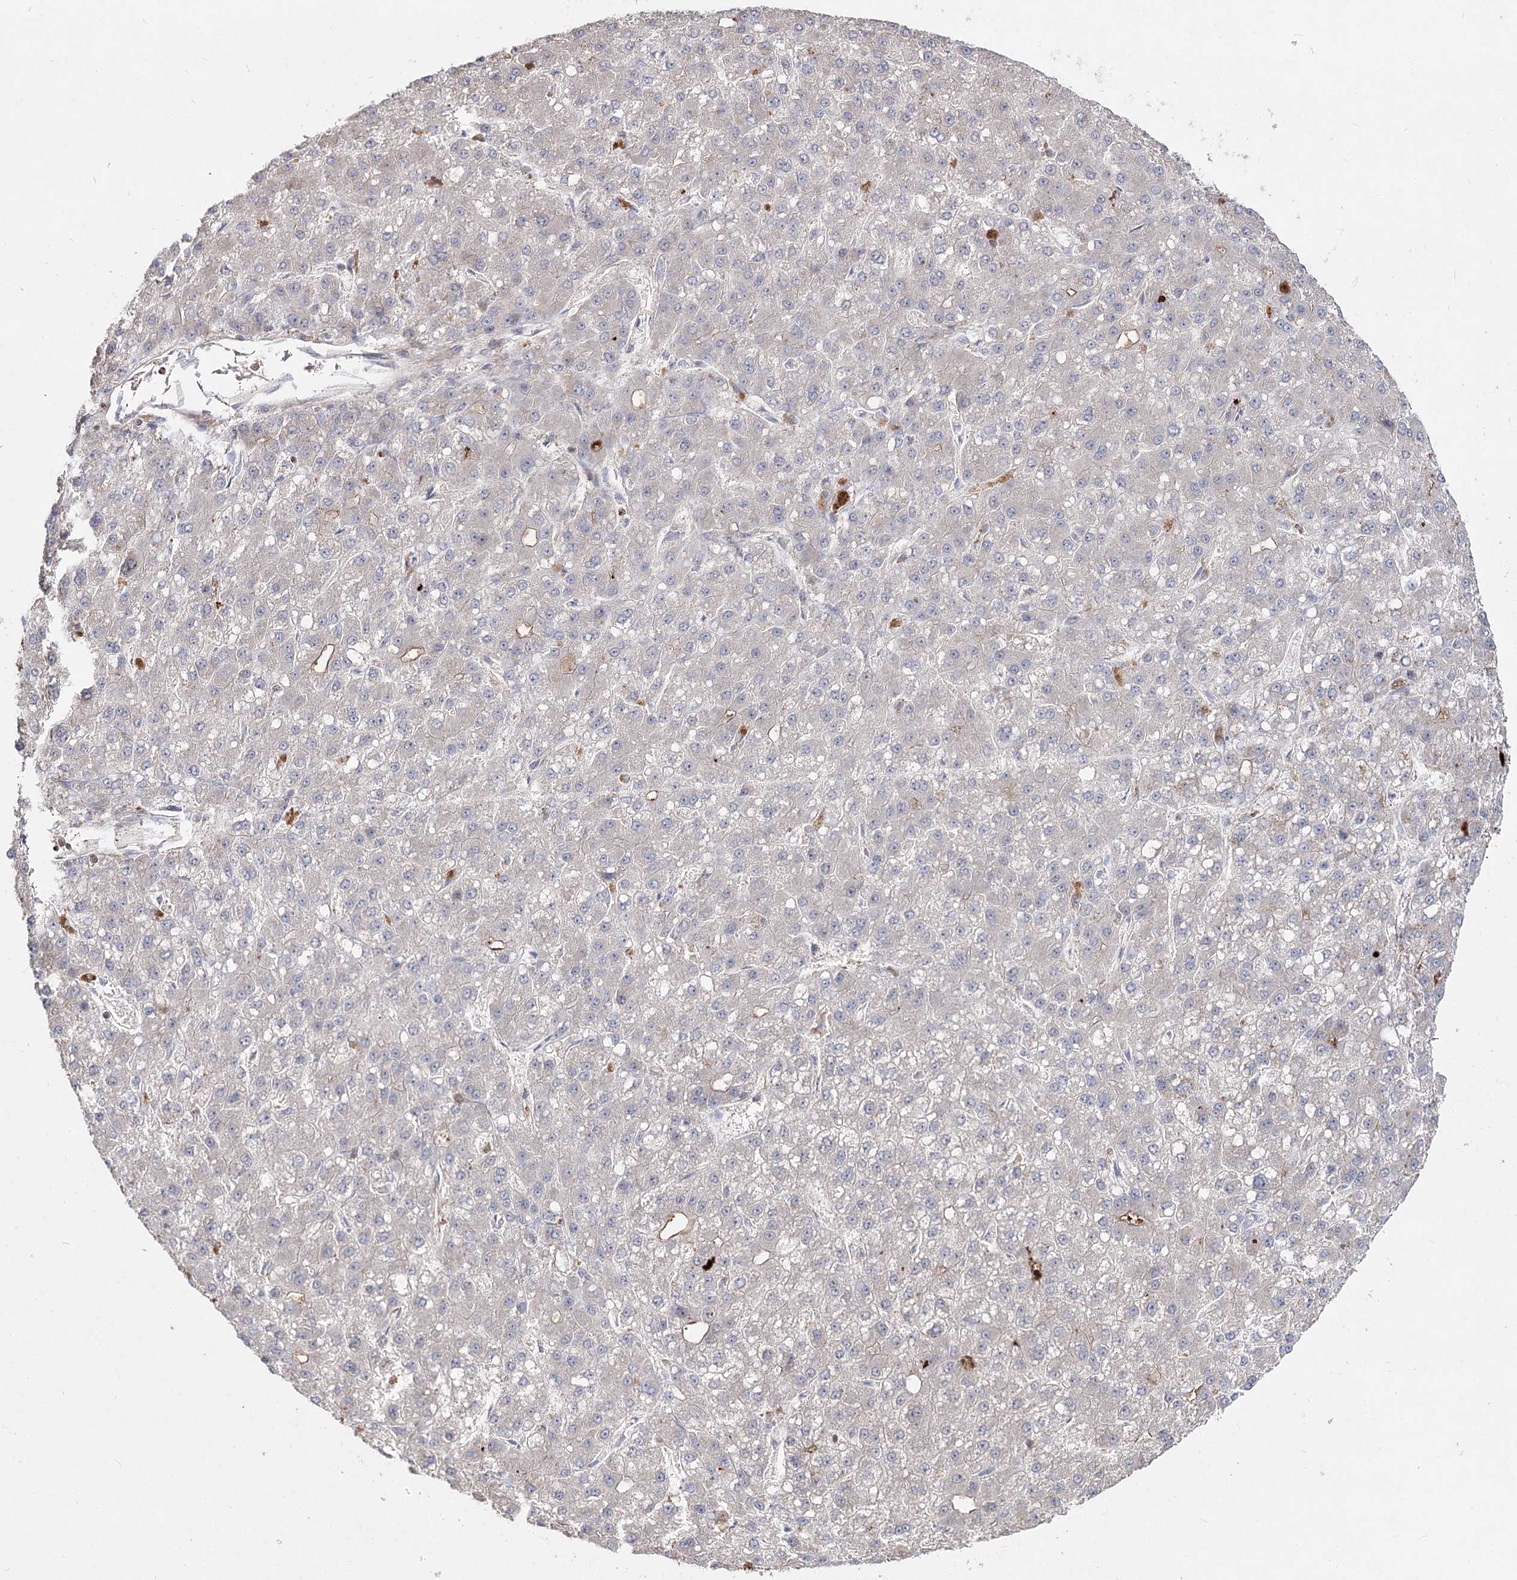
{"staining": {"intensity": "negative", "quantity": "none", "location": "none"}, "tissue": "liver cancer", "cell_type": "Tumor cells", "image_type": "cancer", "snomed": [{"axis": "morphology", "description": "Carcinoma, Hepatocellular, NOS"}, {"axis": "topography", "description": "Liver"}], "caption": "An immunohistochemistry (IHC) photomicrograph of liver cancer (hepatocellular carcinoma) is shown. There is no staining in tumor cells of liver cancer (hepatocellular carcinoma).", "gene": "CIB2", "patient": {"sex": "male", "age": 67}}